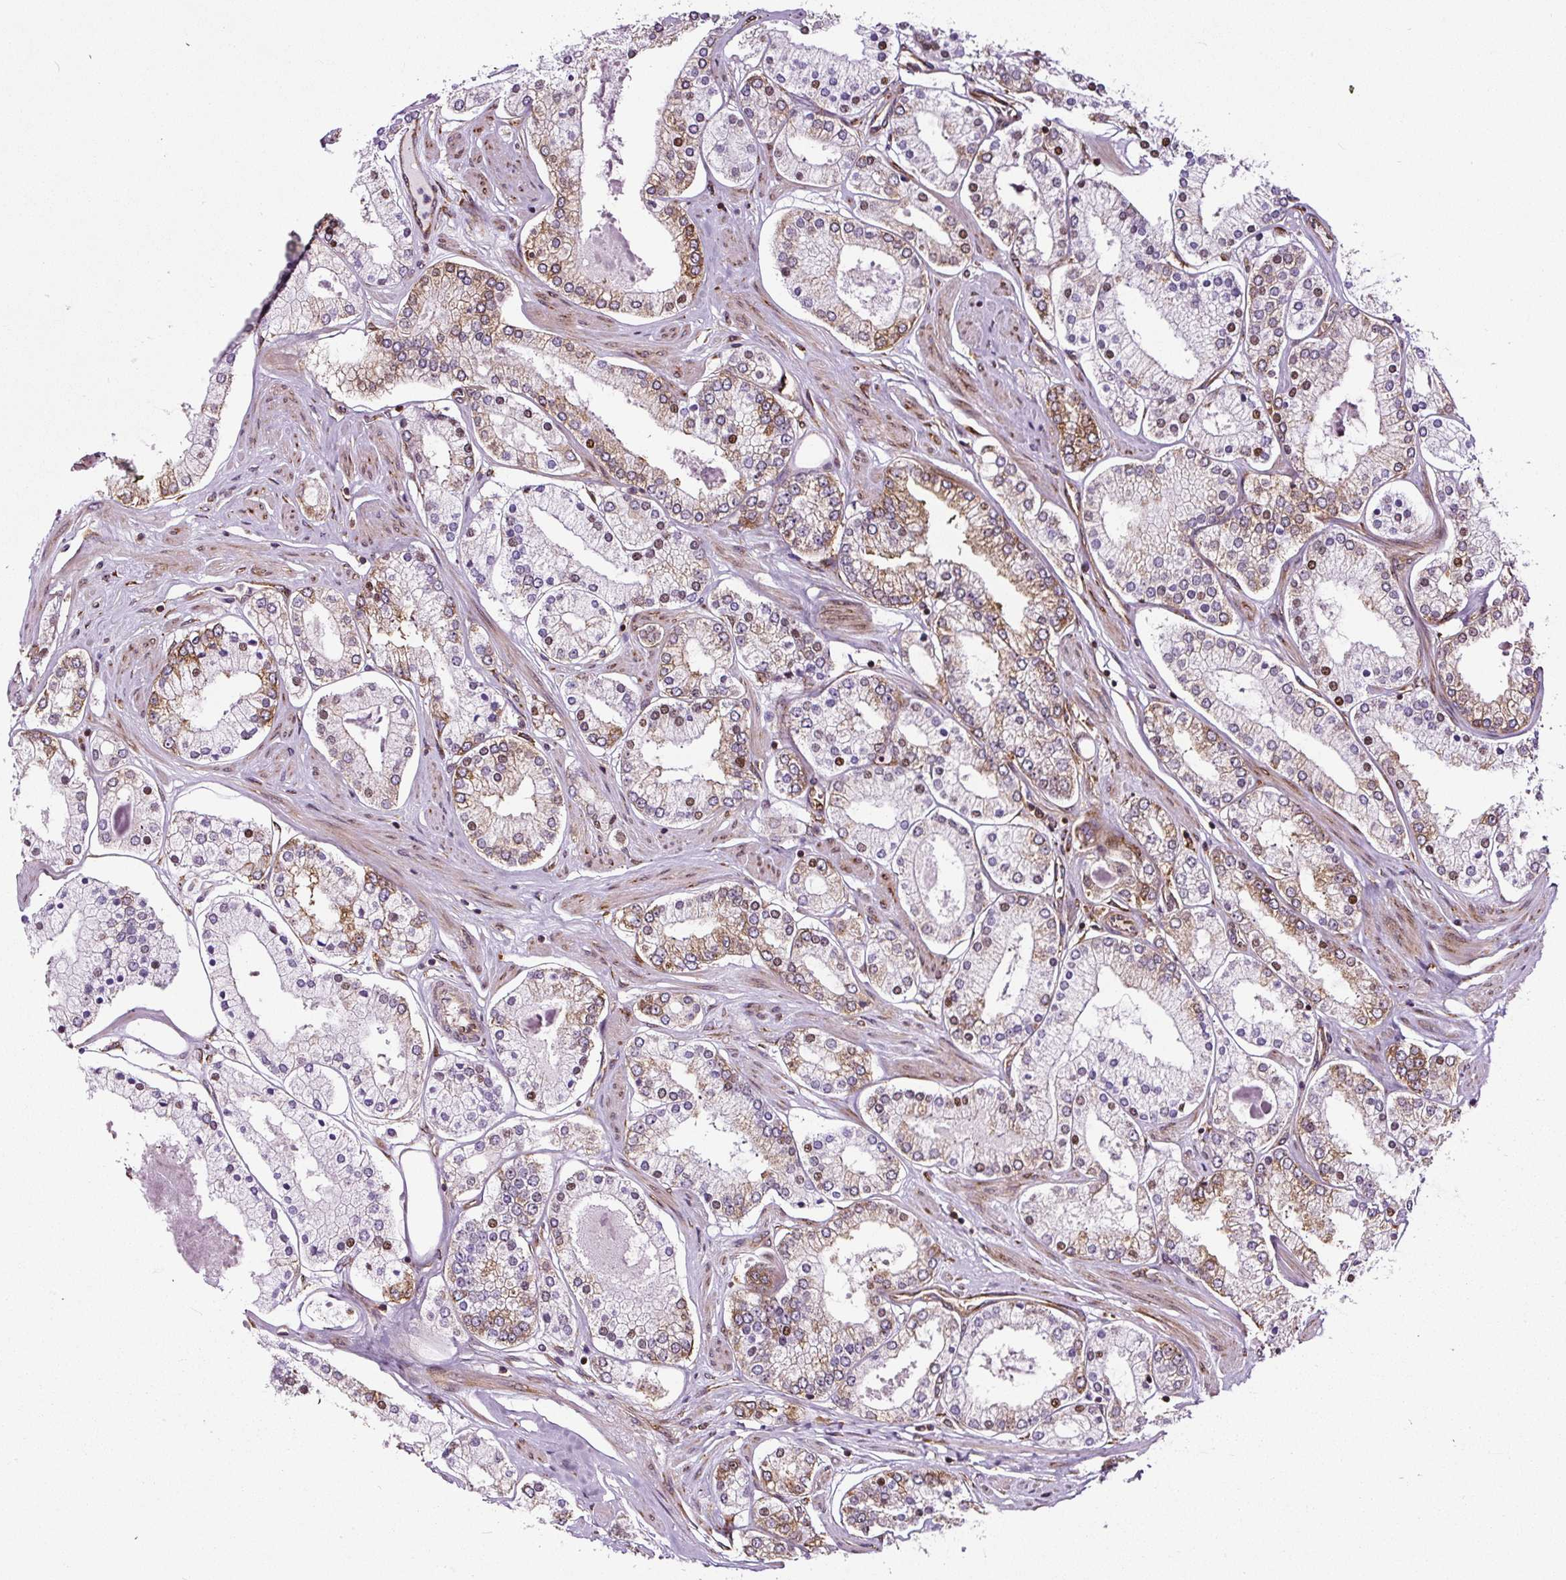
{"staining": {"intensity": "moderate", "quantity": "25%-75%", "location": "cytoplasmic/membranous,nuclear"}, "tissue": "prostate cancer", "cell_type": "Tumor cells", "image_type": "cancer", "snomed": [{"axis": "morphology", "description": "Adenocarcinoma, Low grade"}, {"axis": "topography", "description": "Prostate"}], "caption": "The immunohistochemical stain highlights moderate cytoplasmic/membranous and nuclear expression in tumor cells of adenocarcinoma (low-grade) (prostate) tissue. (brown staining indicates protein expression, while blue staining denotes nuclei).", "gene": "KDM4E", "patient": {"sex": "male", "age": 42}}